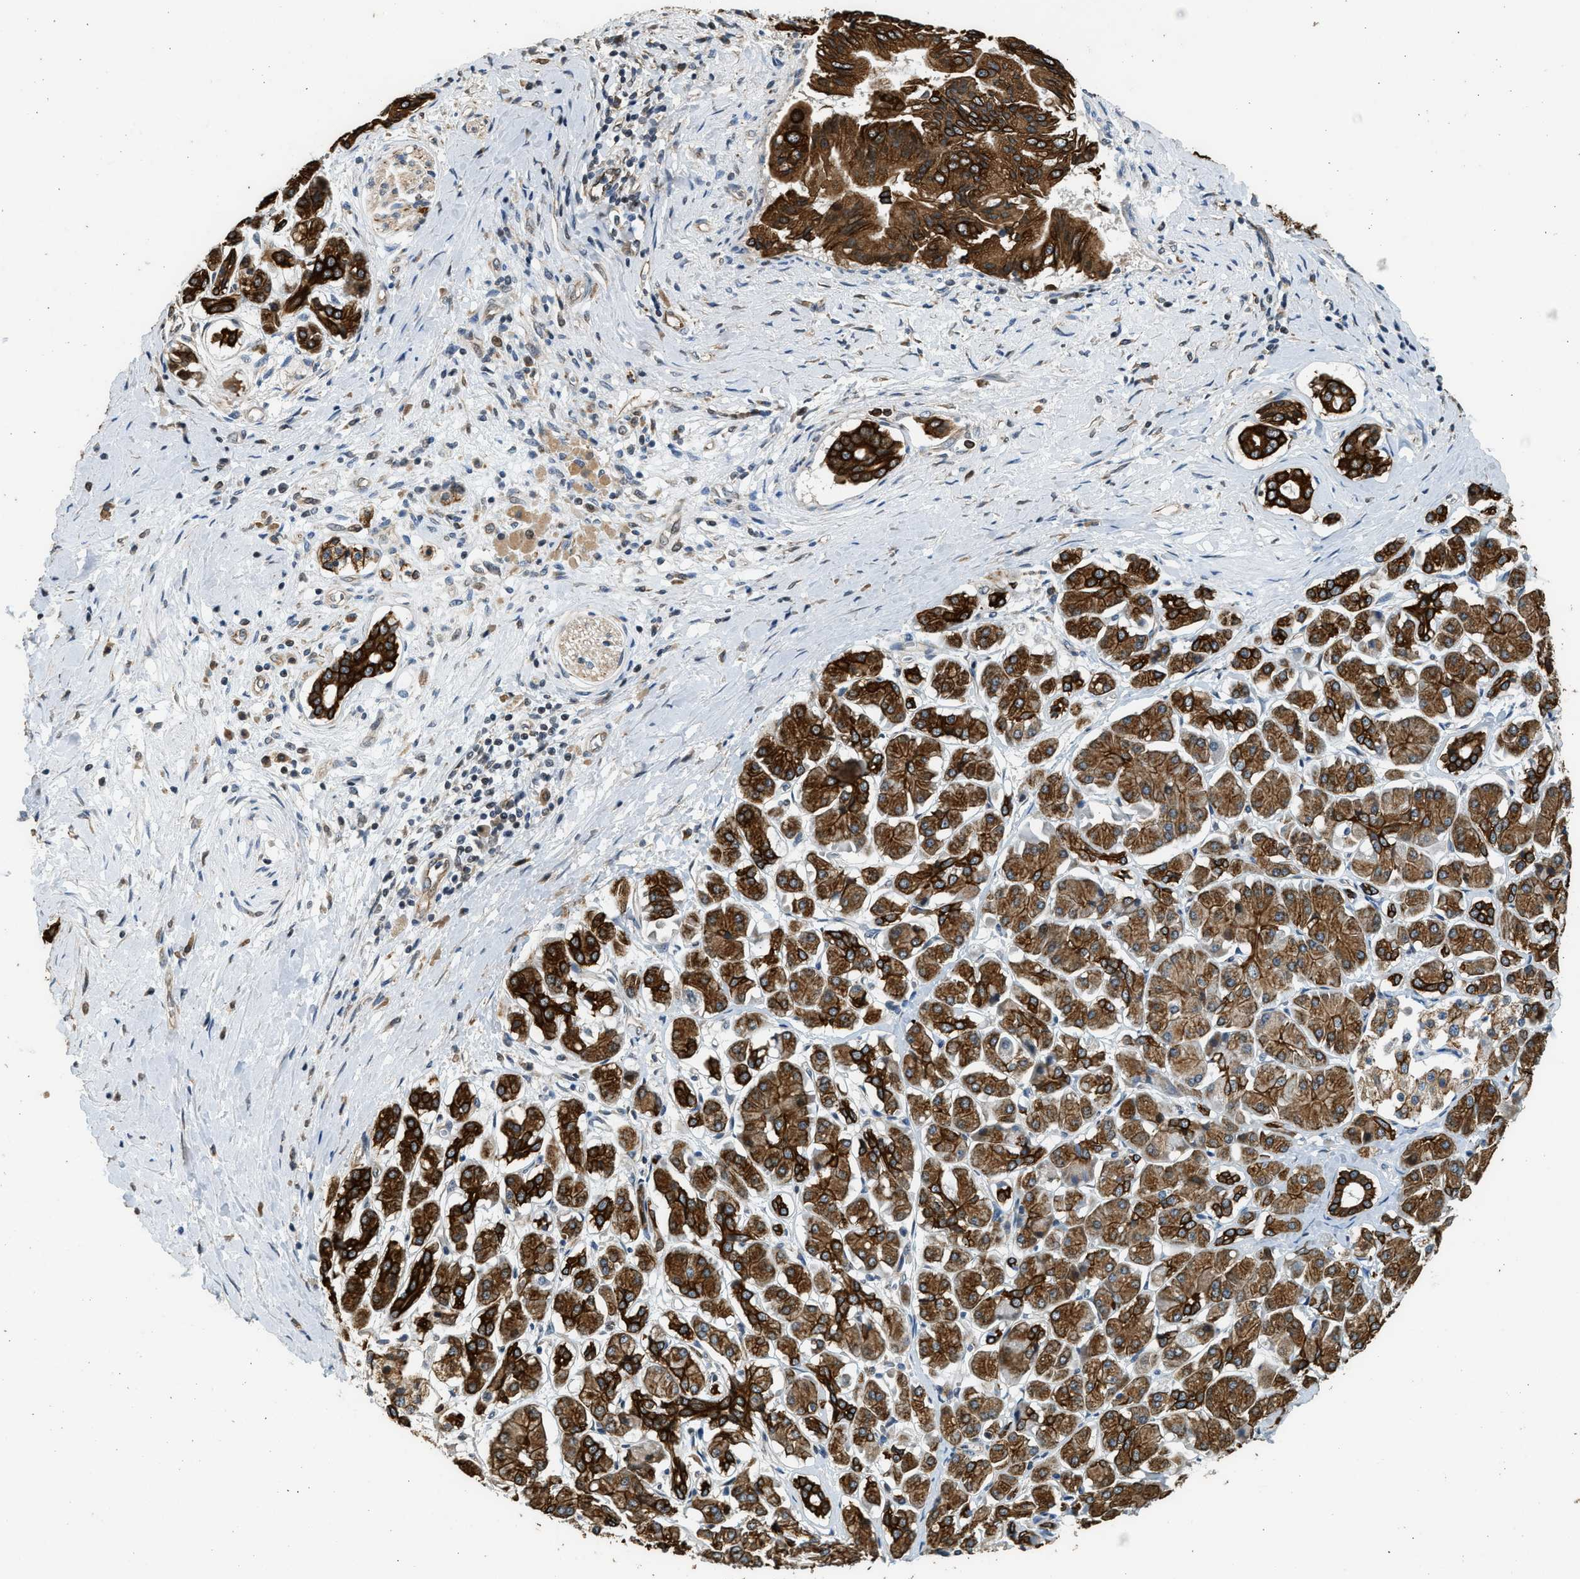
{"staining": {"intensity": "strong", "quantity": ">75%", "location": "cytoplasmic/membranous"}, "tissue": "pancreatic cancer", "cell_type": "Tumor cells", "image_type": "cancer", "snomed": [{"axis": "morphology", "description": "Adenocarcinoma, NOS"}, {"axis": "topography", "description": "Pancreas"}], "caption": "Pancreatic adenocarcinoma stained with a protein marker reveals strong staining in tumor cells.", "gene": "PCLO", "patient": {"sex": "male", "age": 55}}